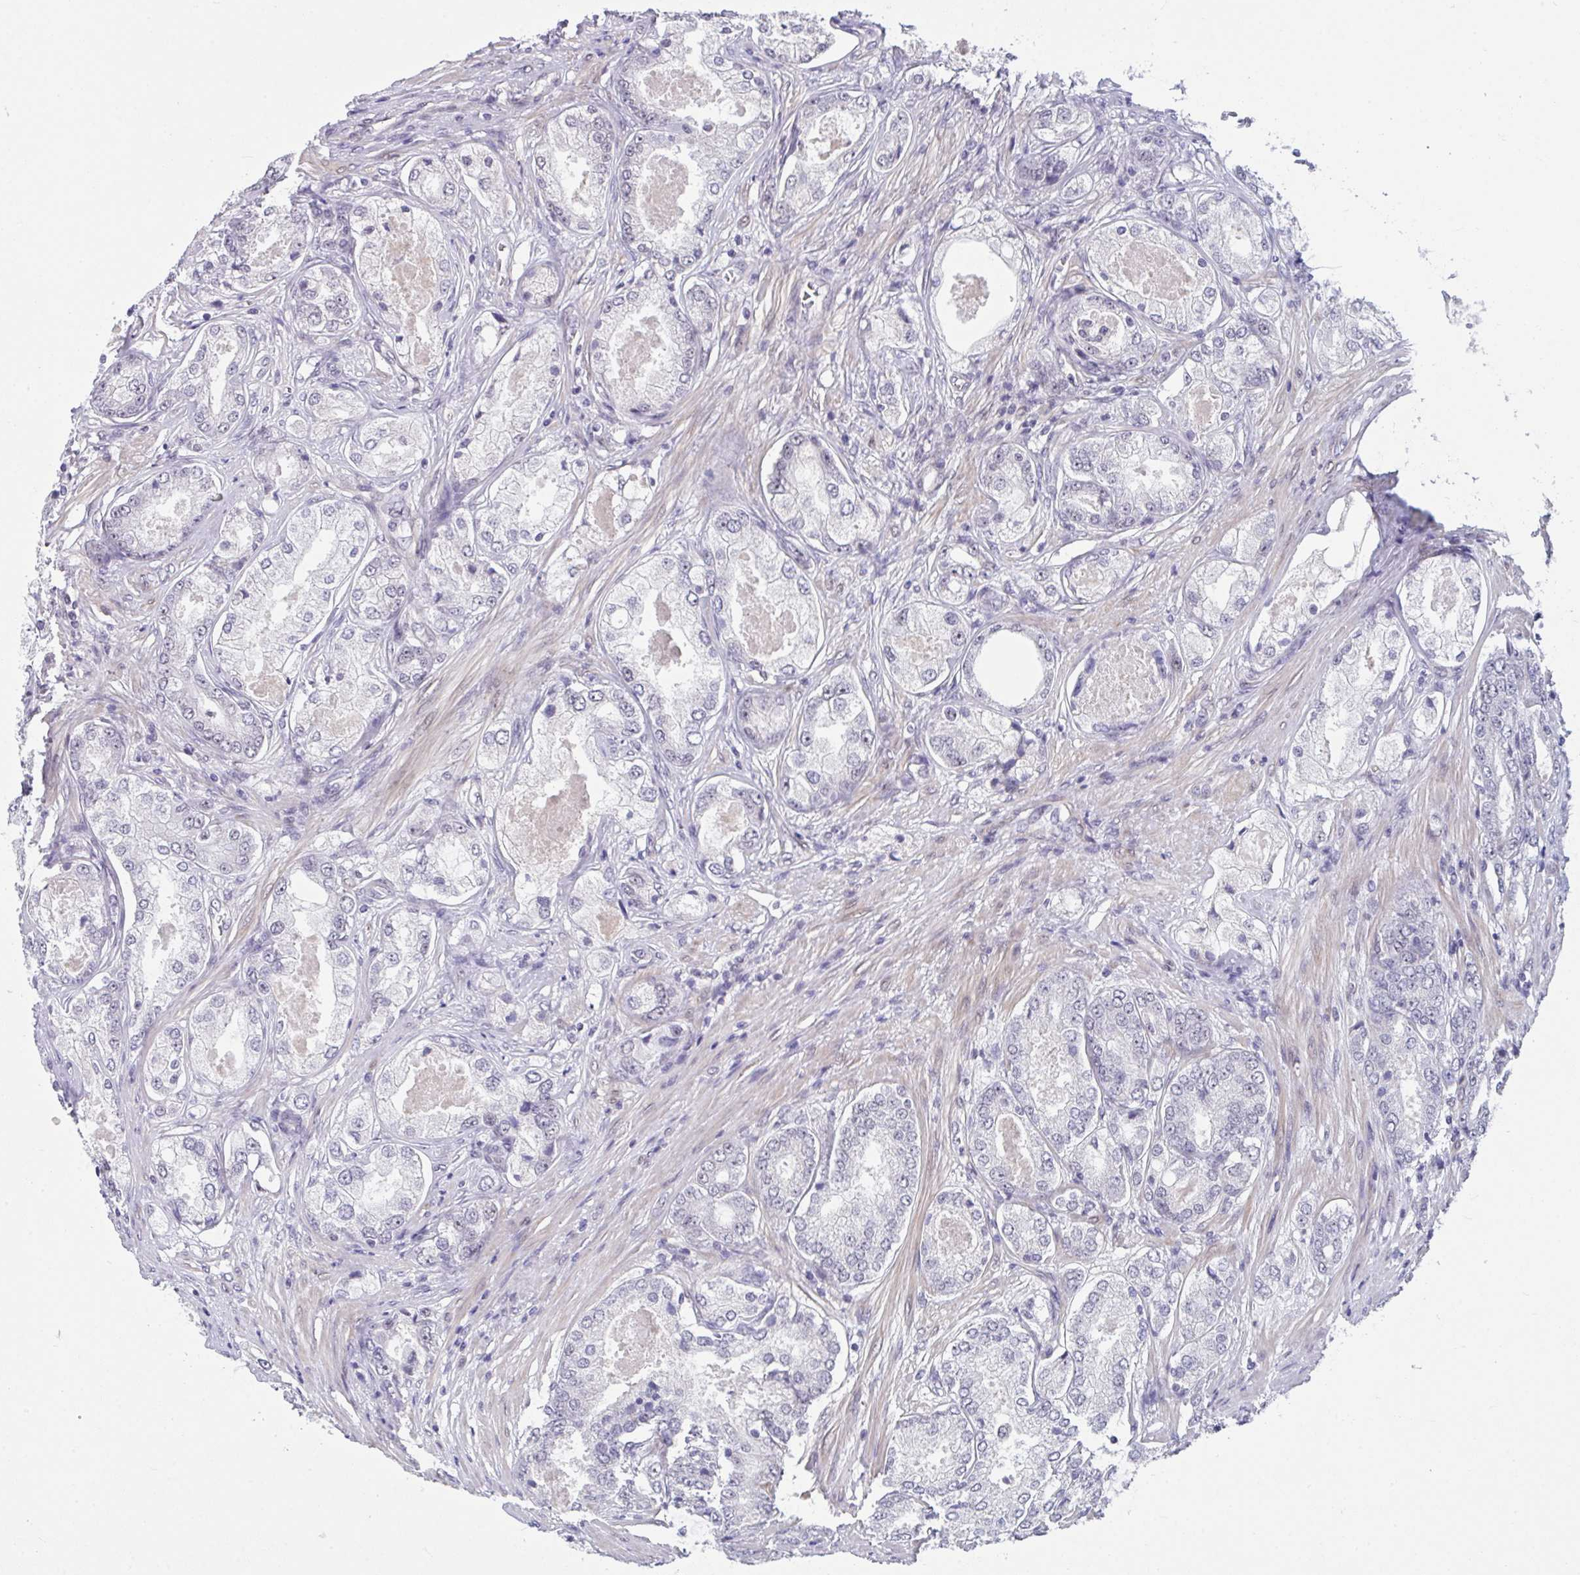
{"staining": {"intensity": "negative", "quantity": "none", "location": "none"}, "tissue": "prostate cancer", "cell_type": "Tumor cells", "image_type": "cancer", "snomed": [{"axis": "morphology", "description": "Adenocarcinoma, Low grade"}, {"axis": "topography", "description": "Prostate"}], "caption": "A photomicrograph of human prostate cancer (adenocarcinoma (low-grade)) is negative for staining in tumor cells.", "gene": "RBBP6", "patient": {"sex": "male", "age": 68}}